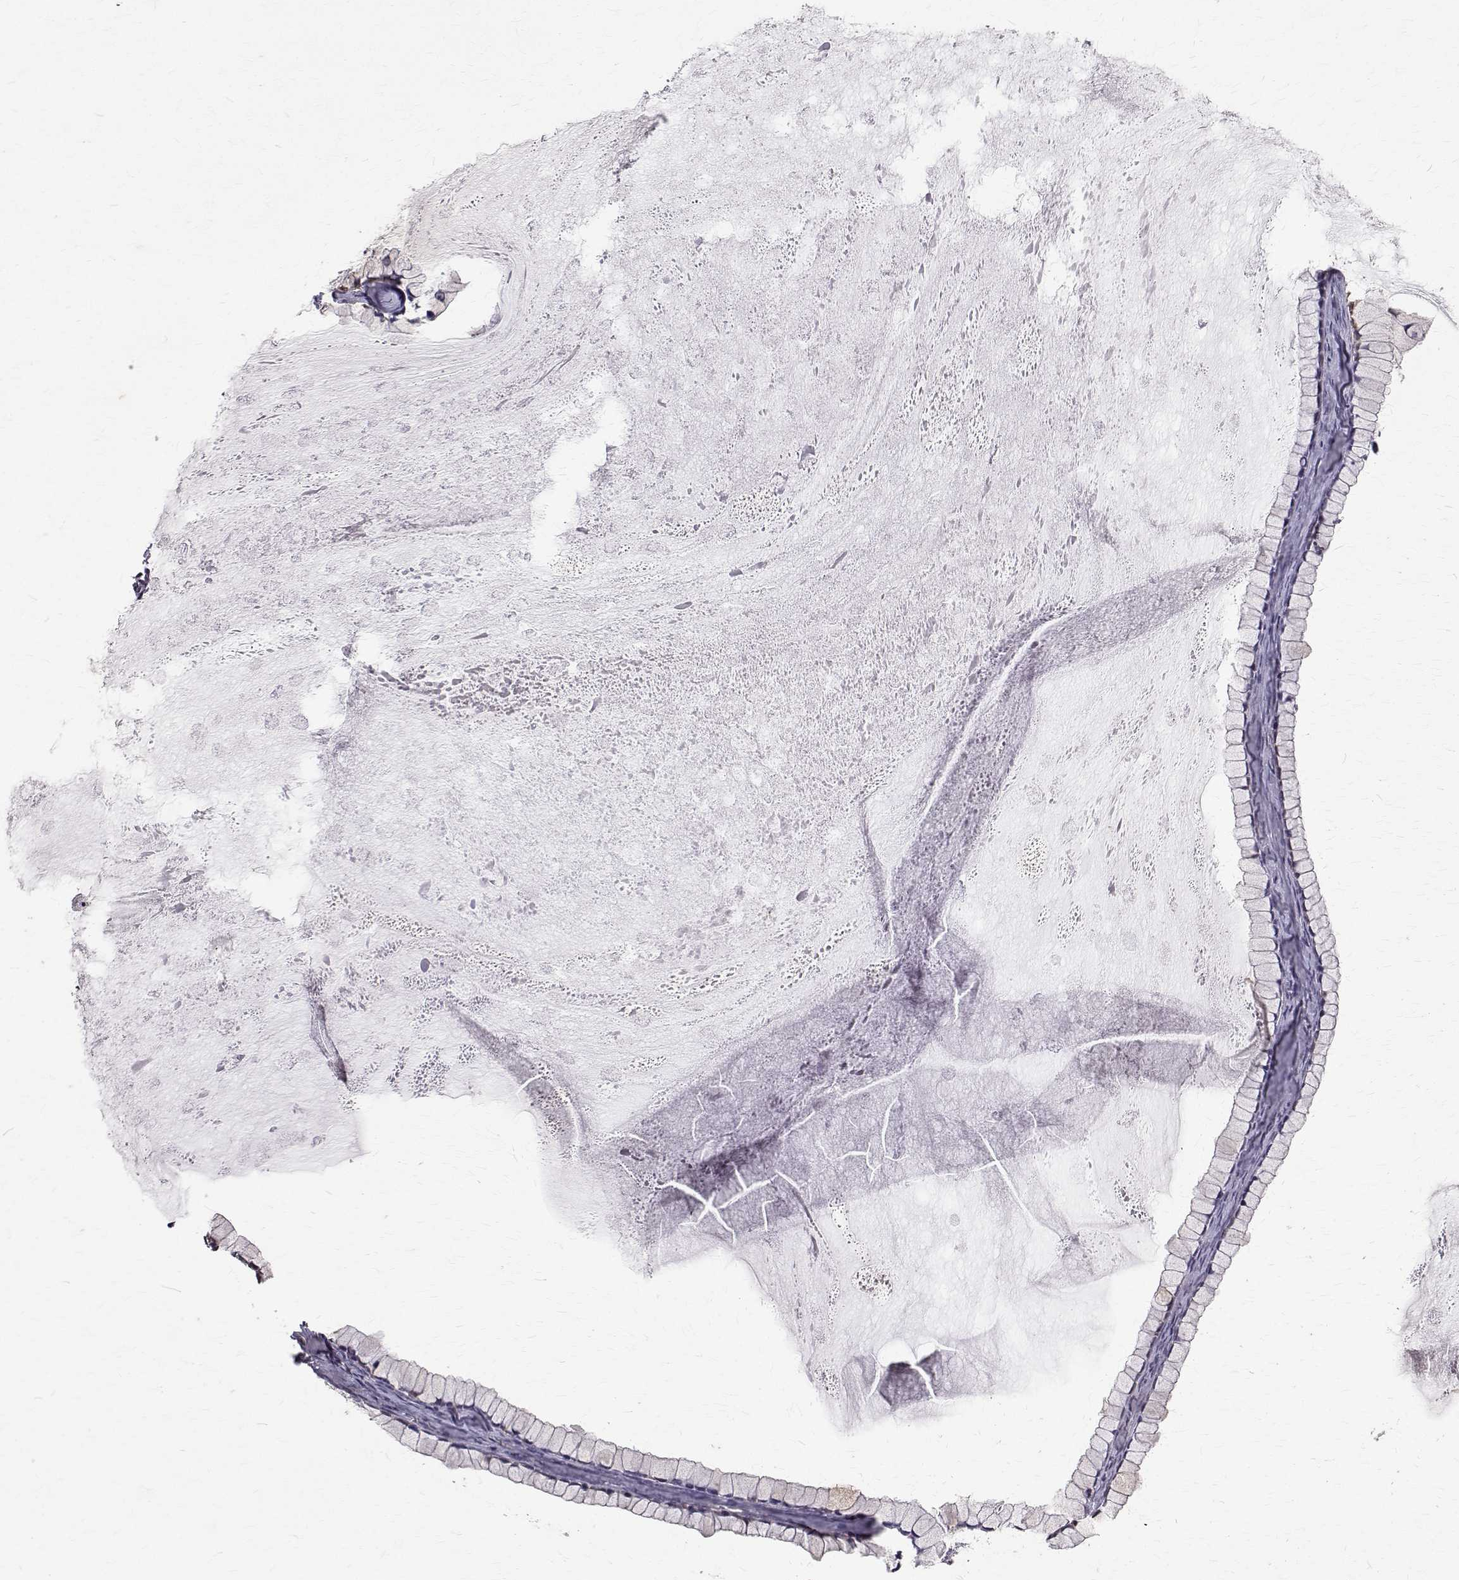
{"staining": {"intensity": "weak", "quantity": "<25%", "location": "nuclear"}, "tissue": "ovarian cancer", "cell_type": "Tumor cells", "image_type": "cancer", "snomed": [{"axis": "morphology", "description": "Cystadenocarcinoma, mucinous, NOS"}, {"axis": "topography", "description": "Ovary"}], "caption": "An image of human mucinous cystadenocarcinoma (ovarian) is negative for staining in tumor cells.", "gene": "NIF3L1", "patient": {"sex": "female", "age": 41}}